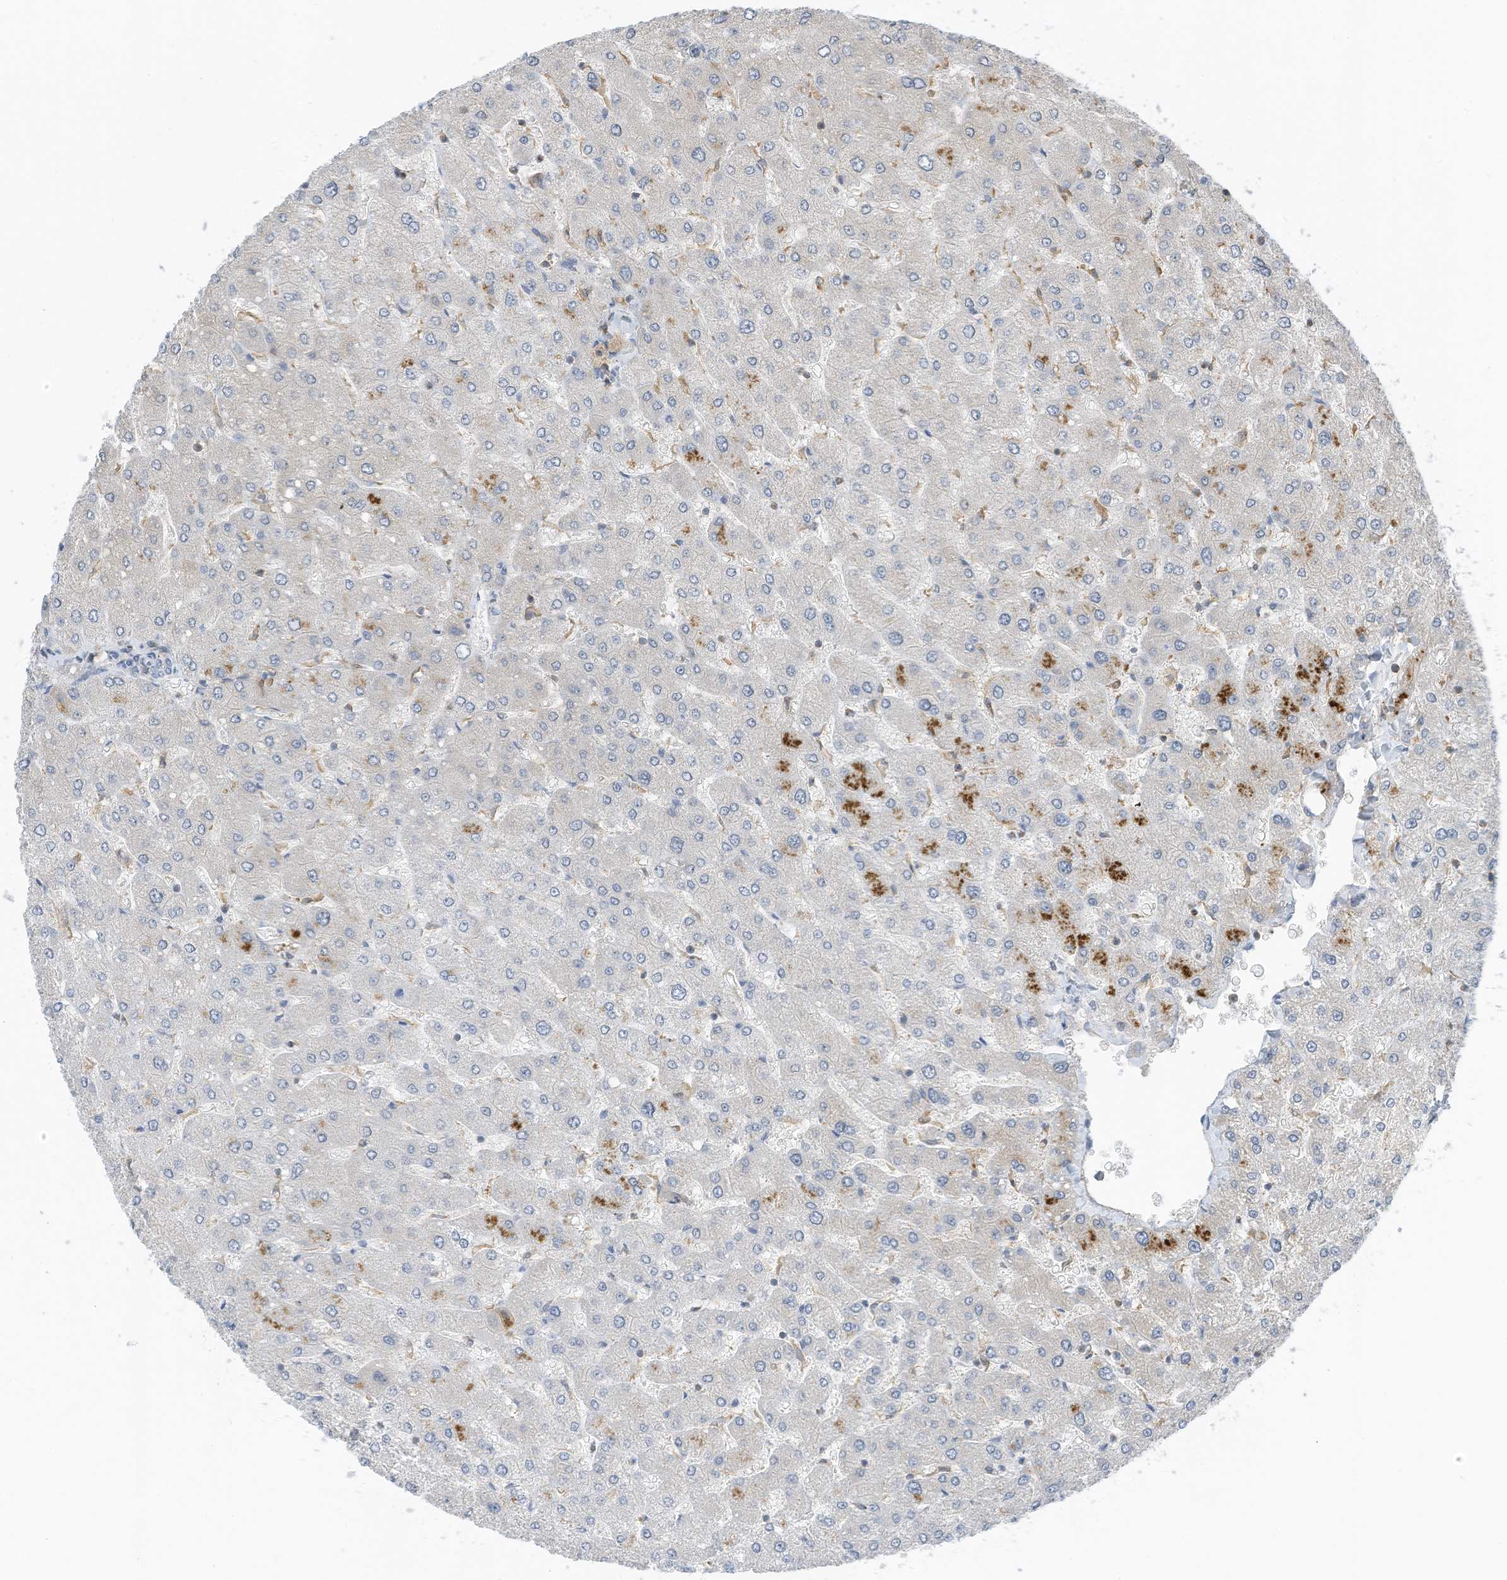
{"staining": {"intensity": "negative", "quantity": "none", "location": "none"}, "tissue": "liver", "cell_type": "Cholangiocytes", "image_type": "normal", "snomed": [{"axis": "morphology", "description": "Normal tissue, NOS"}, {"axis": "topography", "description": "Liver"}], "caption": "Photomicrograph shows no protein staining in cholangiocytes of benign liver.", "gene": "SLFN14", "patient": {"sex": "male", "age": 55}}